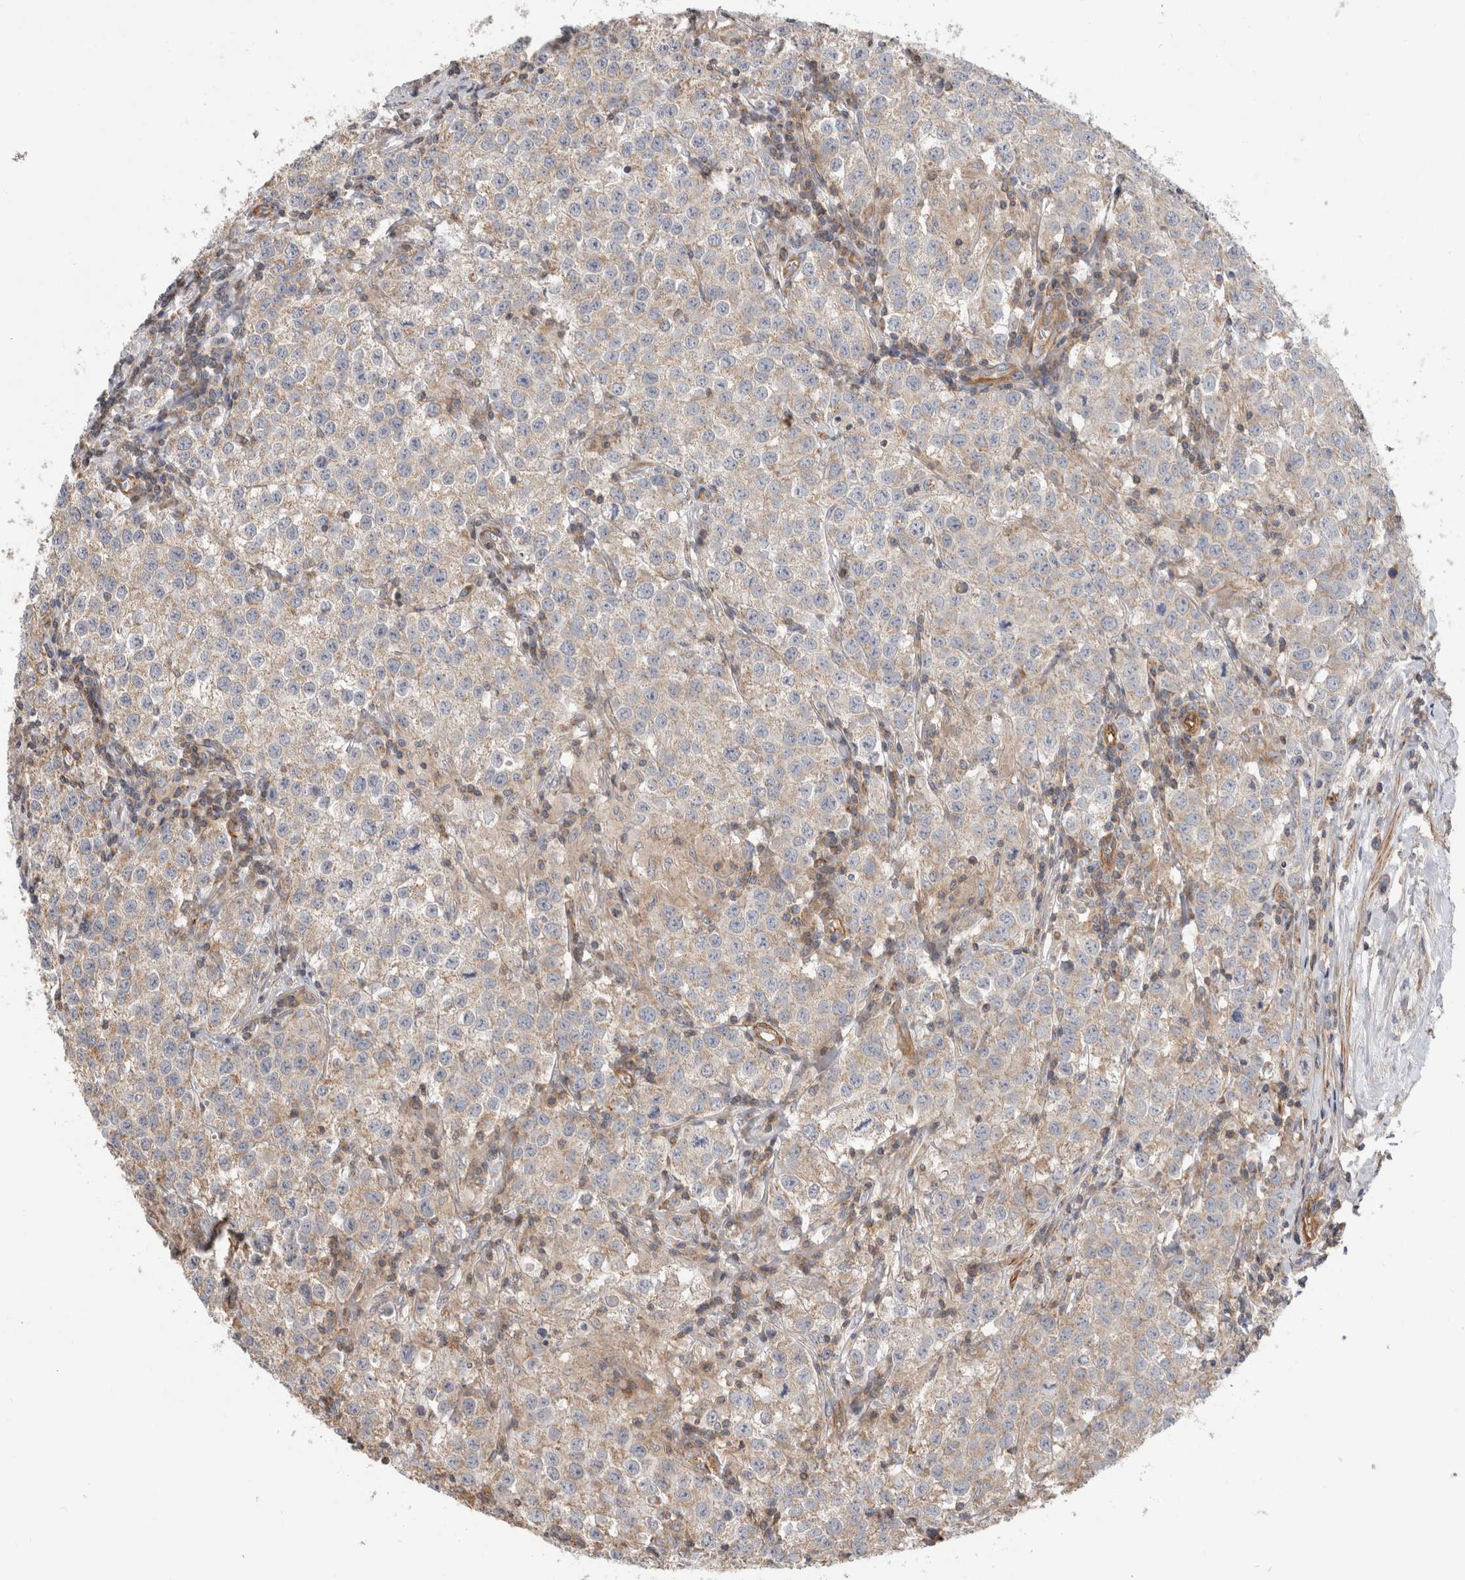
{"staining": {"intensity": "weak", "quantity": "<25%", "location": "cytoplasmic/membranous"}, "tissue": "testis cancer", "cell_type": "Tumor cells", "image_type": "cancer", "snomed": [{"axis": "morphology", "description": "Seminoma, NOS"}, {"axis": "morphology", "description": "Carcinoma, Embryonal, NOS"}, {"axis": "topography", "description": "Testis"}], "caption": "Immunohistochemical staining of testis cancer exhibits no significant staining in tumor cells. (Stains: DAB (3,3'-diaminobenzidine) immunohistochemistry (IHC) with hematoxylin counter stain, Microscopy: brightfield microscopy at high magnification).", "gene": "SFXN2", "patient": {"sex": "male", "age": 43}}